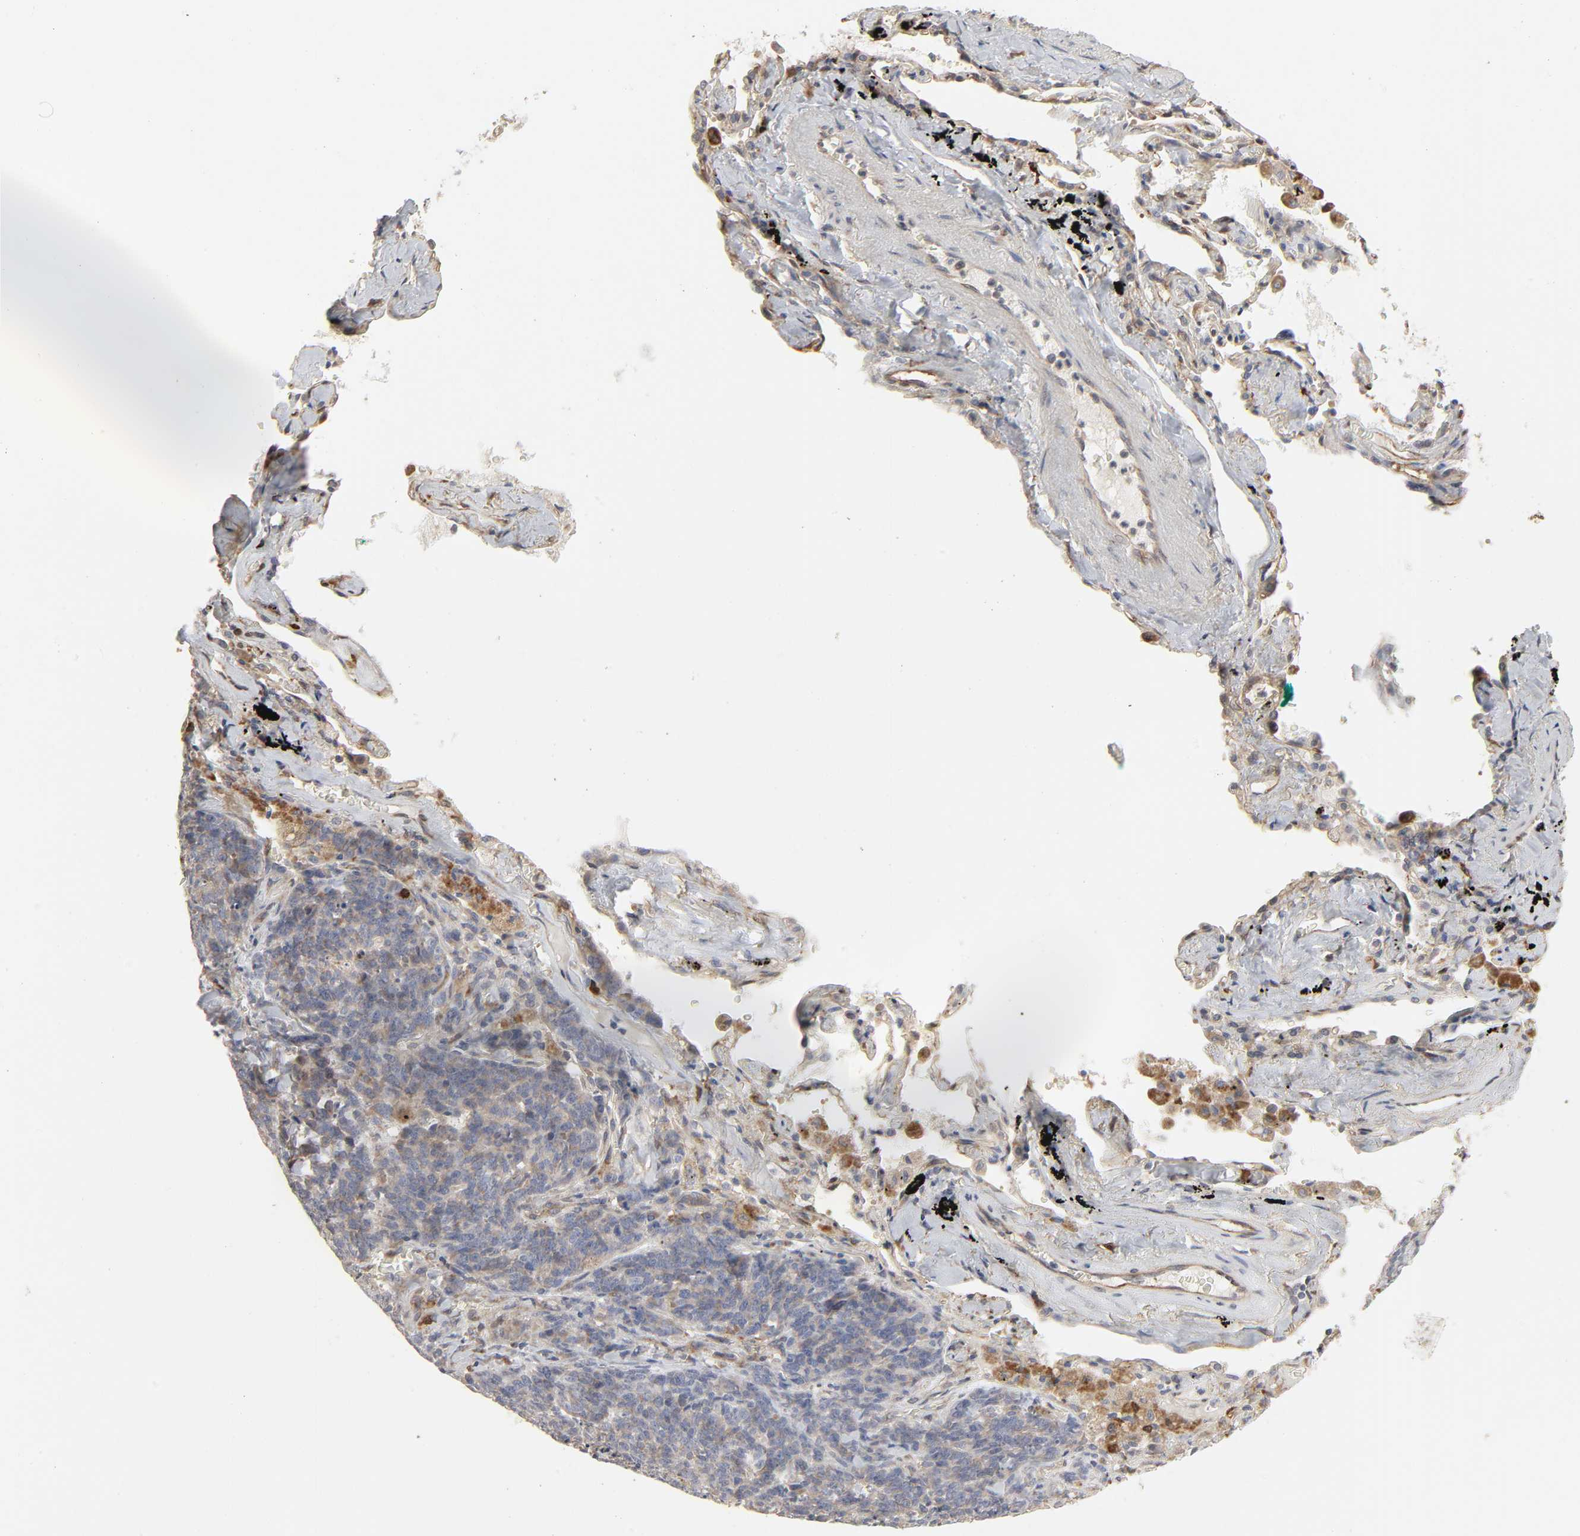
{"staining": {"intensity": "weak", "quantity": "25%-75%", "location": "cytoplasmic/membranous"}, "tissue": "lung cancer", "cell_type": "Tumor cells", "image_type": "cancer", "snomed": [{"axis": "morphology", "description": "Neoplasm, malignant, NOS"}, {"axis": "topography", "description": "Lung"}], "caption": "Neoplasm (malignant) (lung) was stained to show a protein in brown. There is low levels of weak cytoplasmic/membranous expression in approximately 25%-75% of tumor cells.", "gene": "NDRG2", "patient": {"sex": "female", "age": 58}}